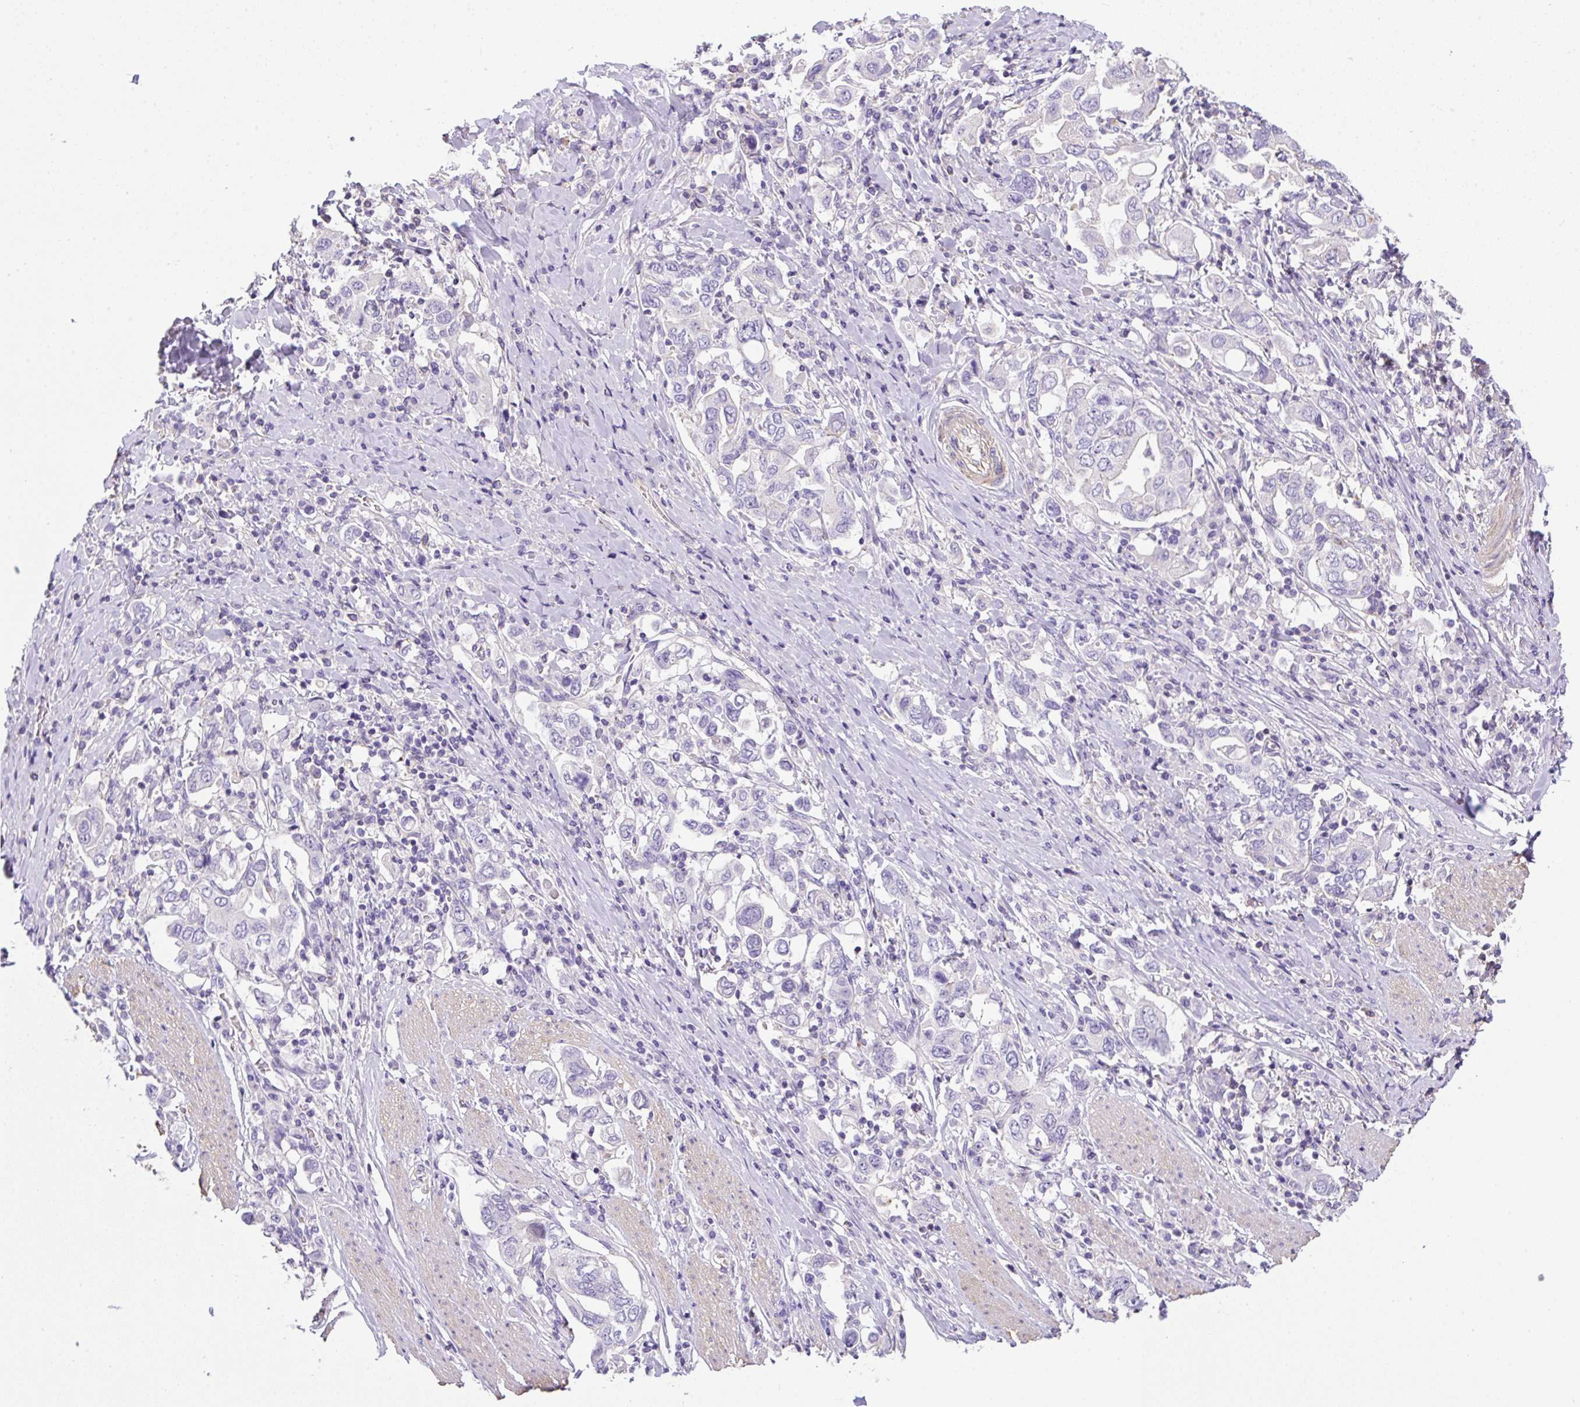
{"staining": {"intensity": "negative", "quantity": "none", "location": "none"}, "tissue": "stomach cancer", "cell_type": "Tumor cells", "image_type": "cancer", "snomed": [{"axis": "morphology", "description": "Adenocarcinoma, NOS"}, {"axis": "topography", "description": "Stomach, upper"}, {"axis": "topography", "description": "Stomach"}], "caption": "High power microscopy micrograph of an immunohistochemistry (IHC) photomicrograph of stomach cancer (adenocarcinoma), revealing no significant positivity in tumor cells.", "gene": "NPTN", "patient": {"sex": "male", "age": 62}}